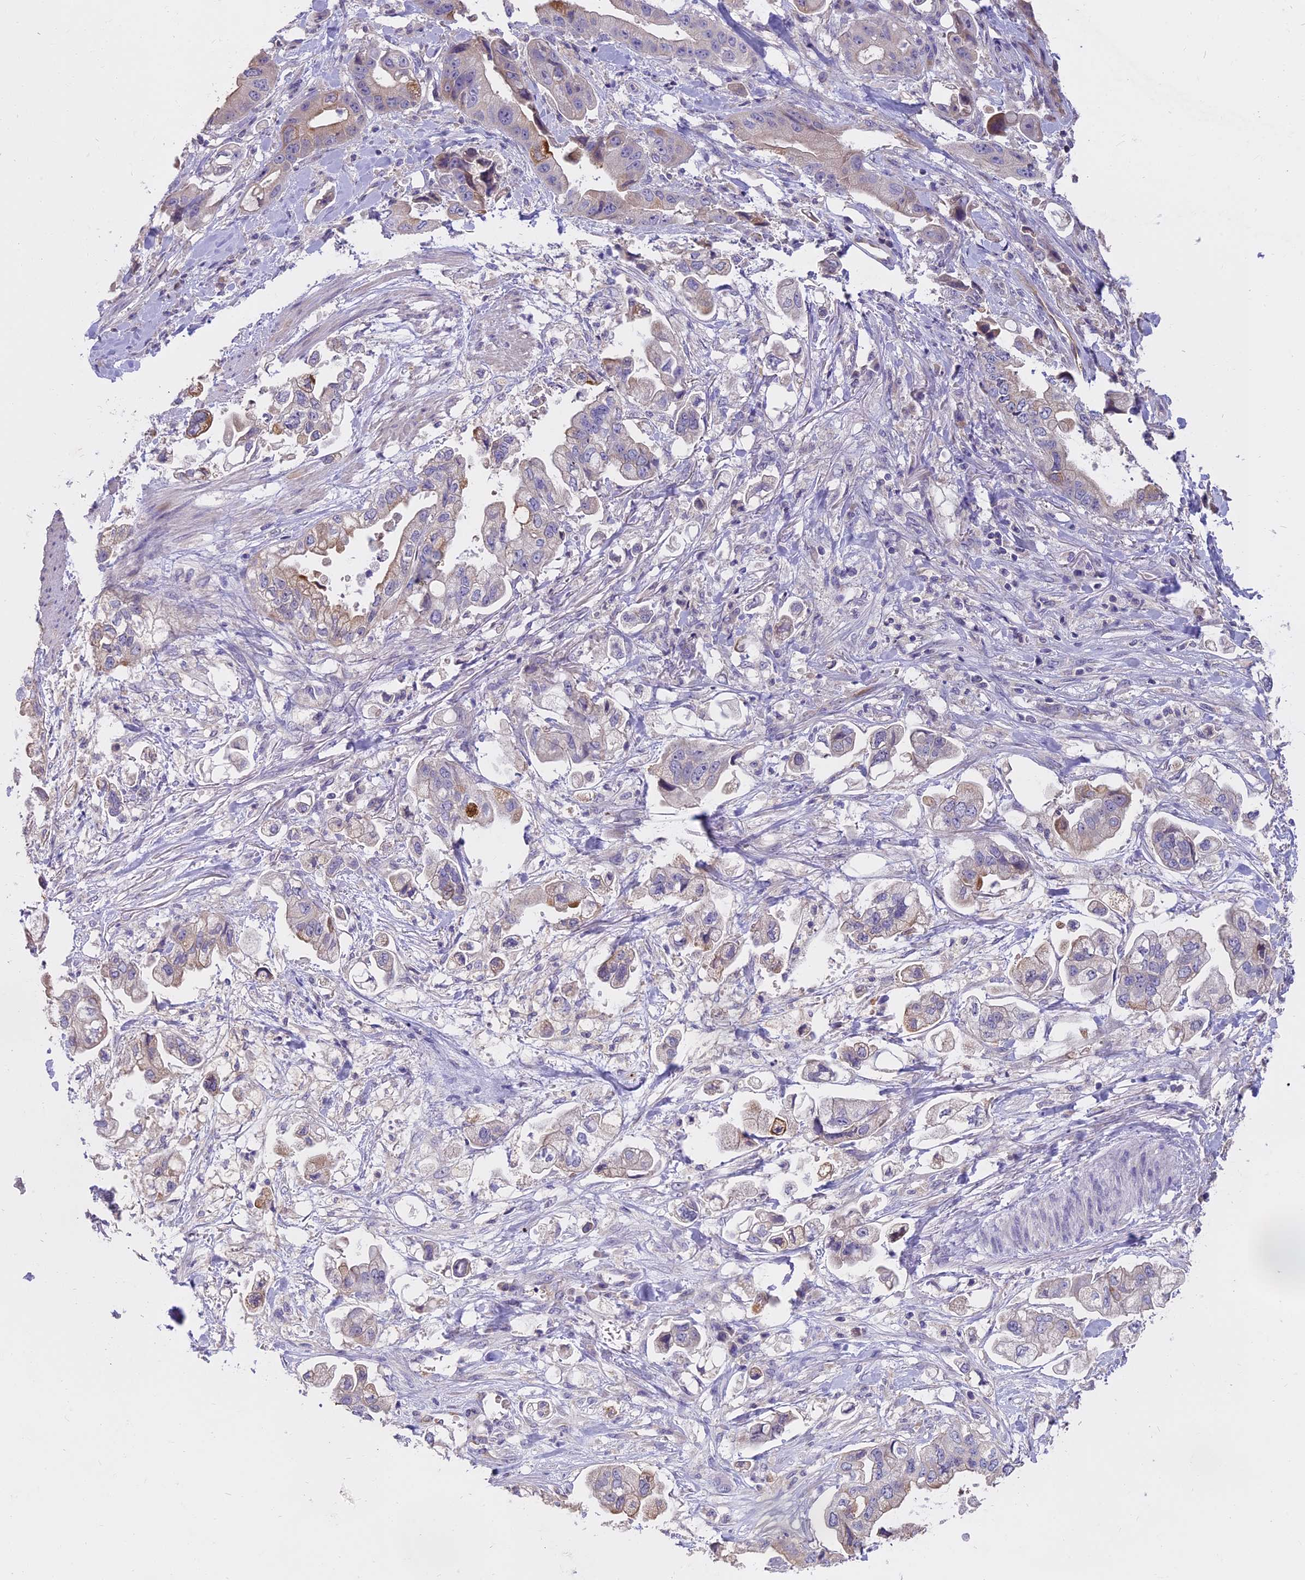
{"staining": {"intensity": "negative", "quantity": "none", "location": "none"}, "tissue": "stomach cancer", "cell_type": "Tumor cells", "image_type": "cancer", "snomed": [{"axis": "morphology", "description": "Adenocarcinoma, NOS"}, {"axis": "topography", "description": "Stomach"}], "caption": "Immunohistochemistry (IHC) image of neoplastic tissue: human adenocarcinoma (stomach) stained with DAB (3,3'-diaminobenzidine) shows no significant protein expression in tumor cells.", "gene": "WFDC2", "patient": {"sex": "male", "age": 62}}